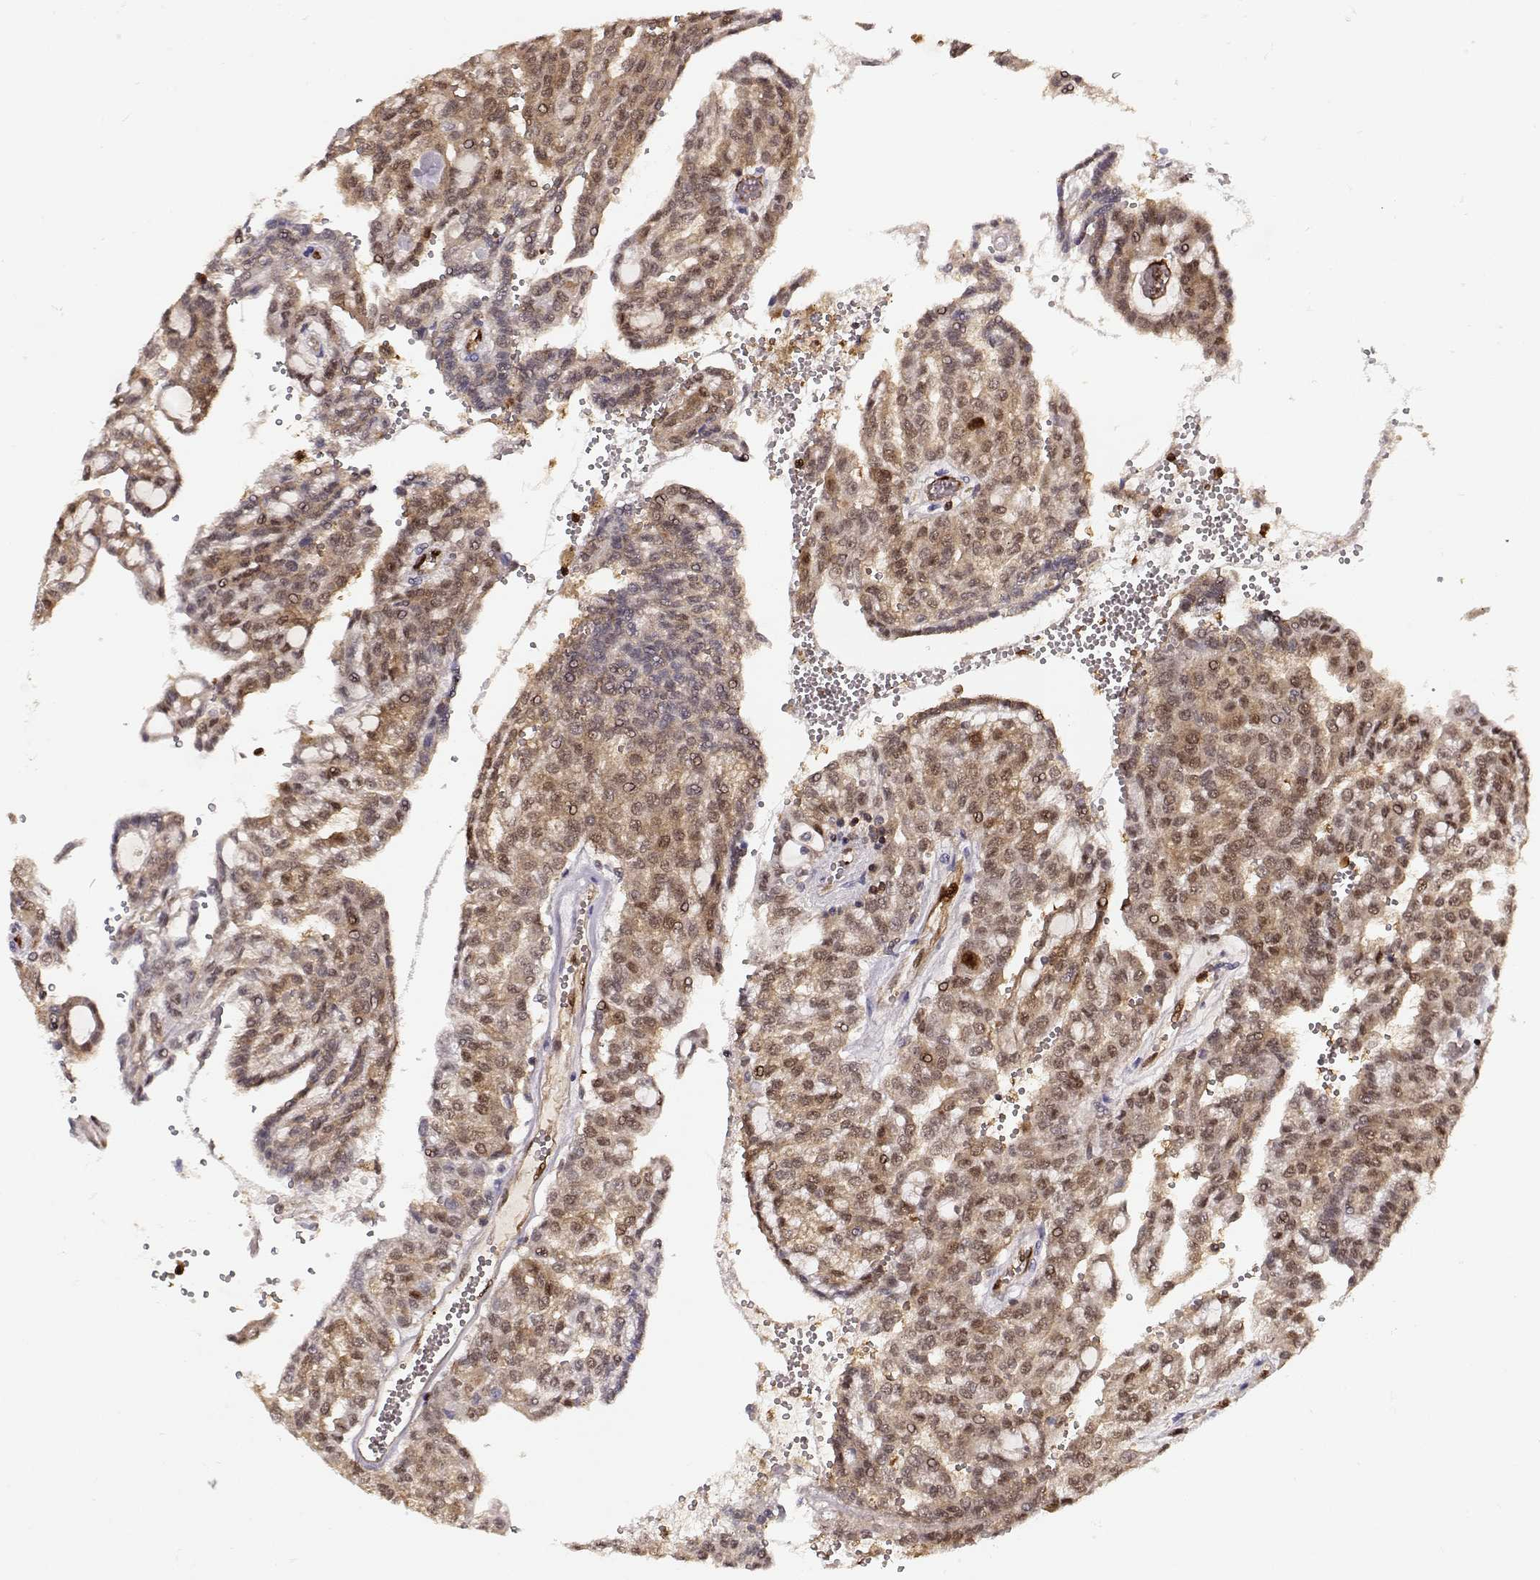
{"staining": {"intensity": "weak", "quantity": ">75%", "location": "cytoplasmic/membranous"}, "tissue": "renal cancer", "cell_type": "Tumor cells", "image_type": "cancer", "snomed": [{"axis": "morphology", "description": "Adenocarcinoma, NOS"}, {"axis": "topography", "description": "Kidney"}], "caption": "Immunohistochemical staining of adenocarcinoma (renal) demonstrates low levels of weak cytoplasmic/membranous expression in approximately >75% of tumor cells.", "gene": "PNP", "patient": {"sex": "male", "age": 63}}